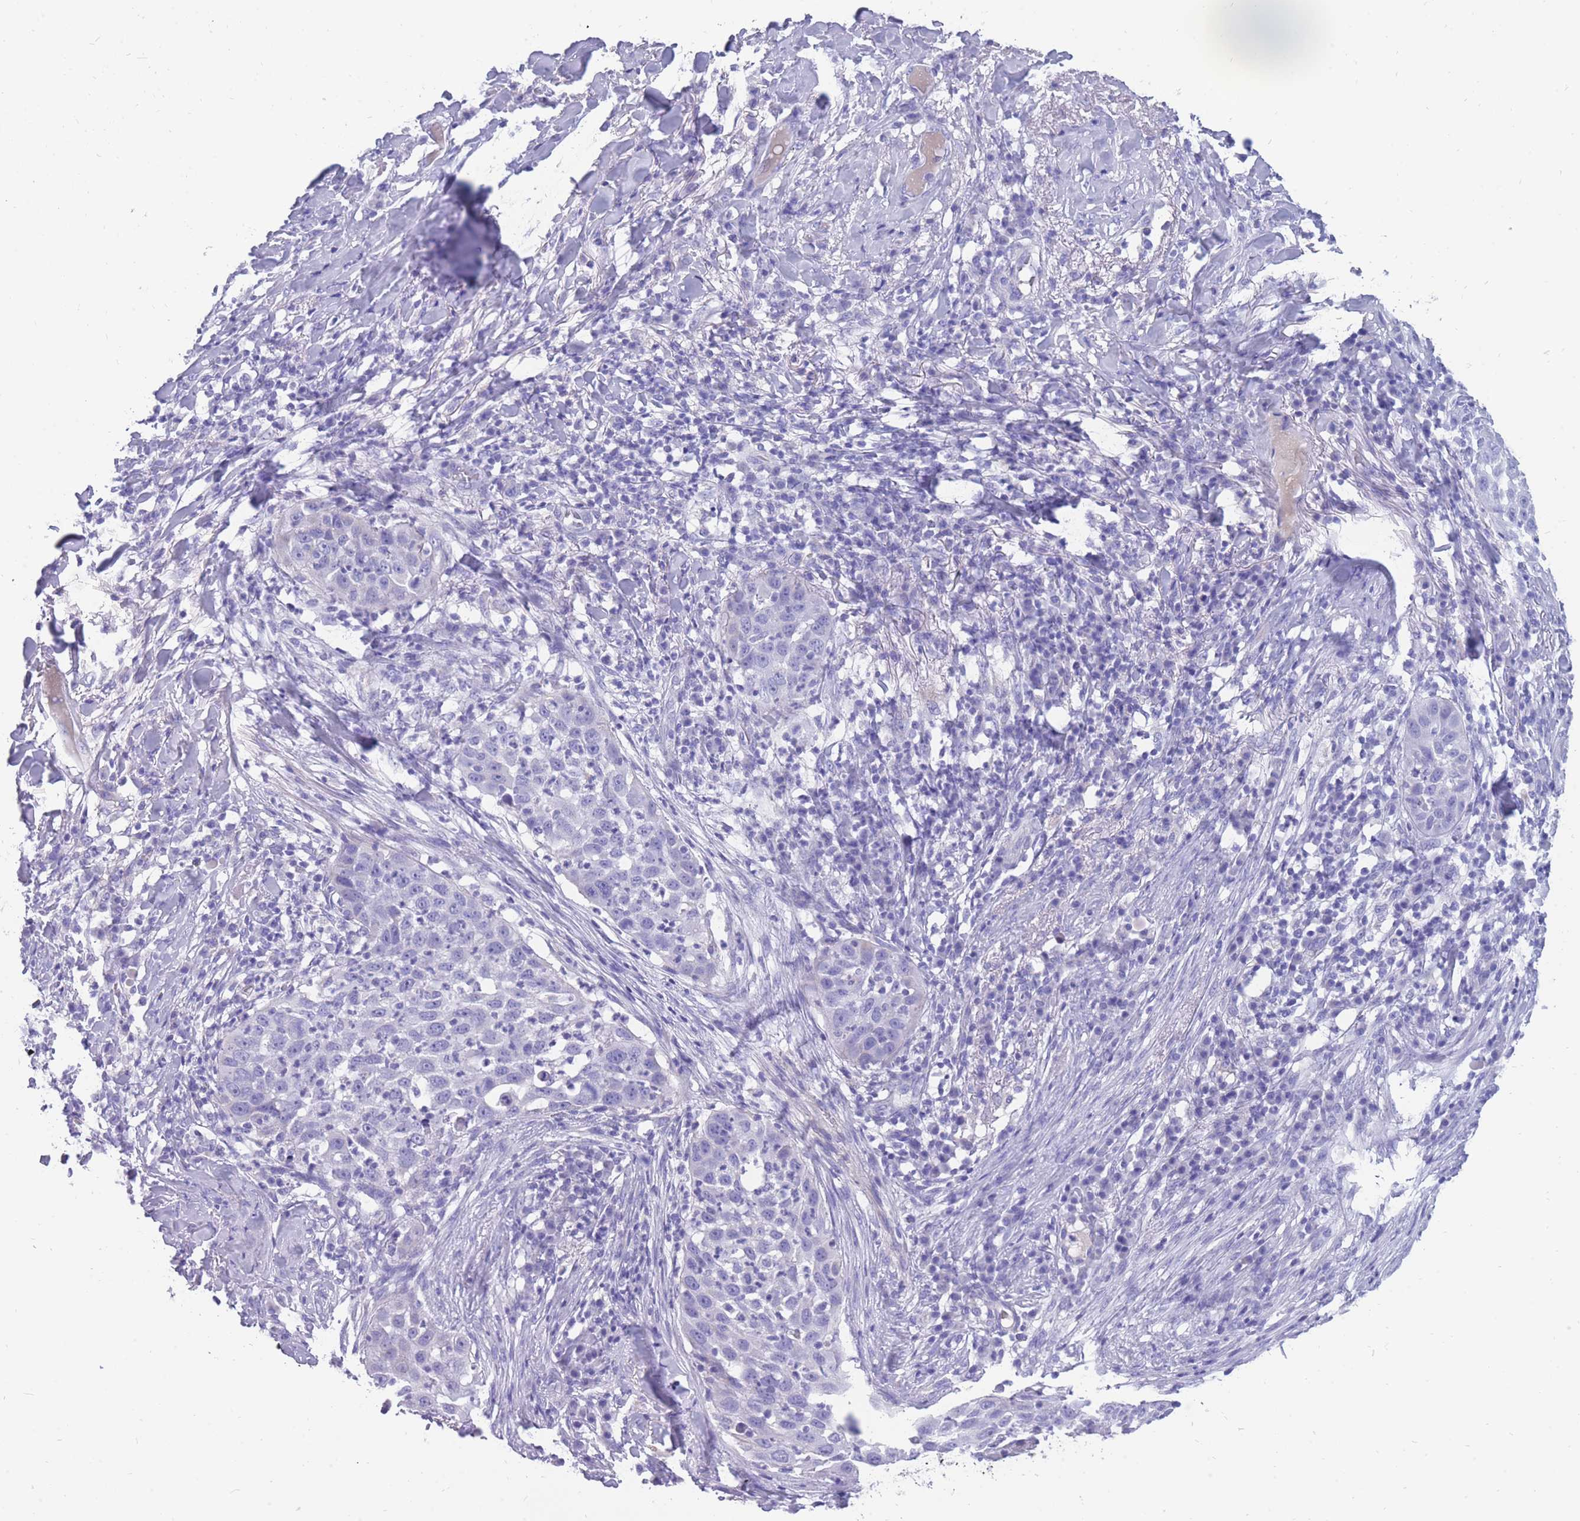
{"staining": {"intensity": "negative", "quantity": "none", "location": "none"}, "tissue": "skin cancer", "cell_type": "Tumor cells", "image_type": "cancer", "snomed": [{"axis": "morphology", "description": "Squamous cell carcinoma, NOS"}, {"axis": "topography", "description": "Skin"}], "caption": "Immunohistochemical staining of human skin squamous cell carcinoma shows no significant positivity in tumor cells.", "gene": "INTS2", "patient": {"sex": "female", "age": 44}}